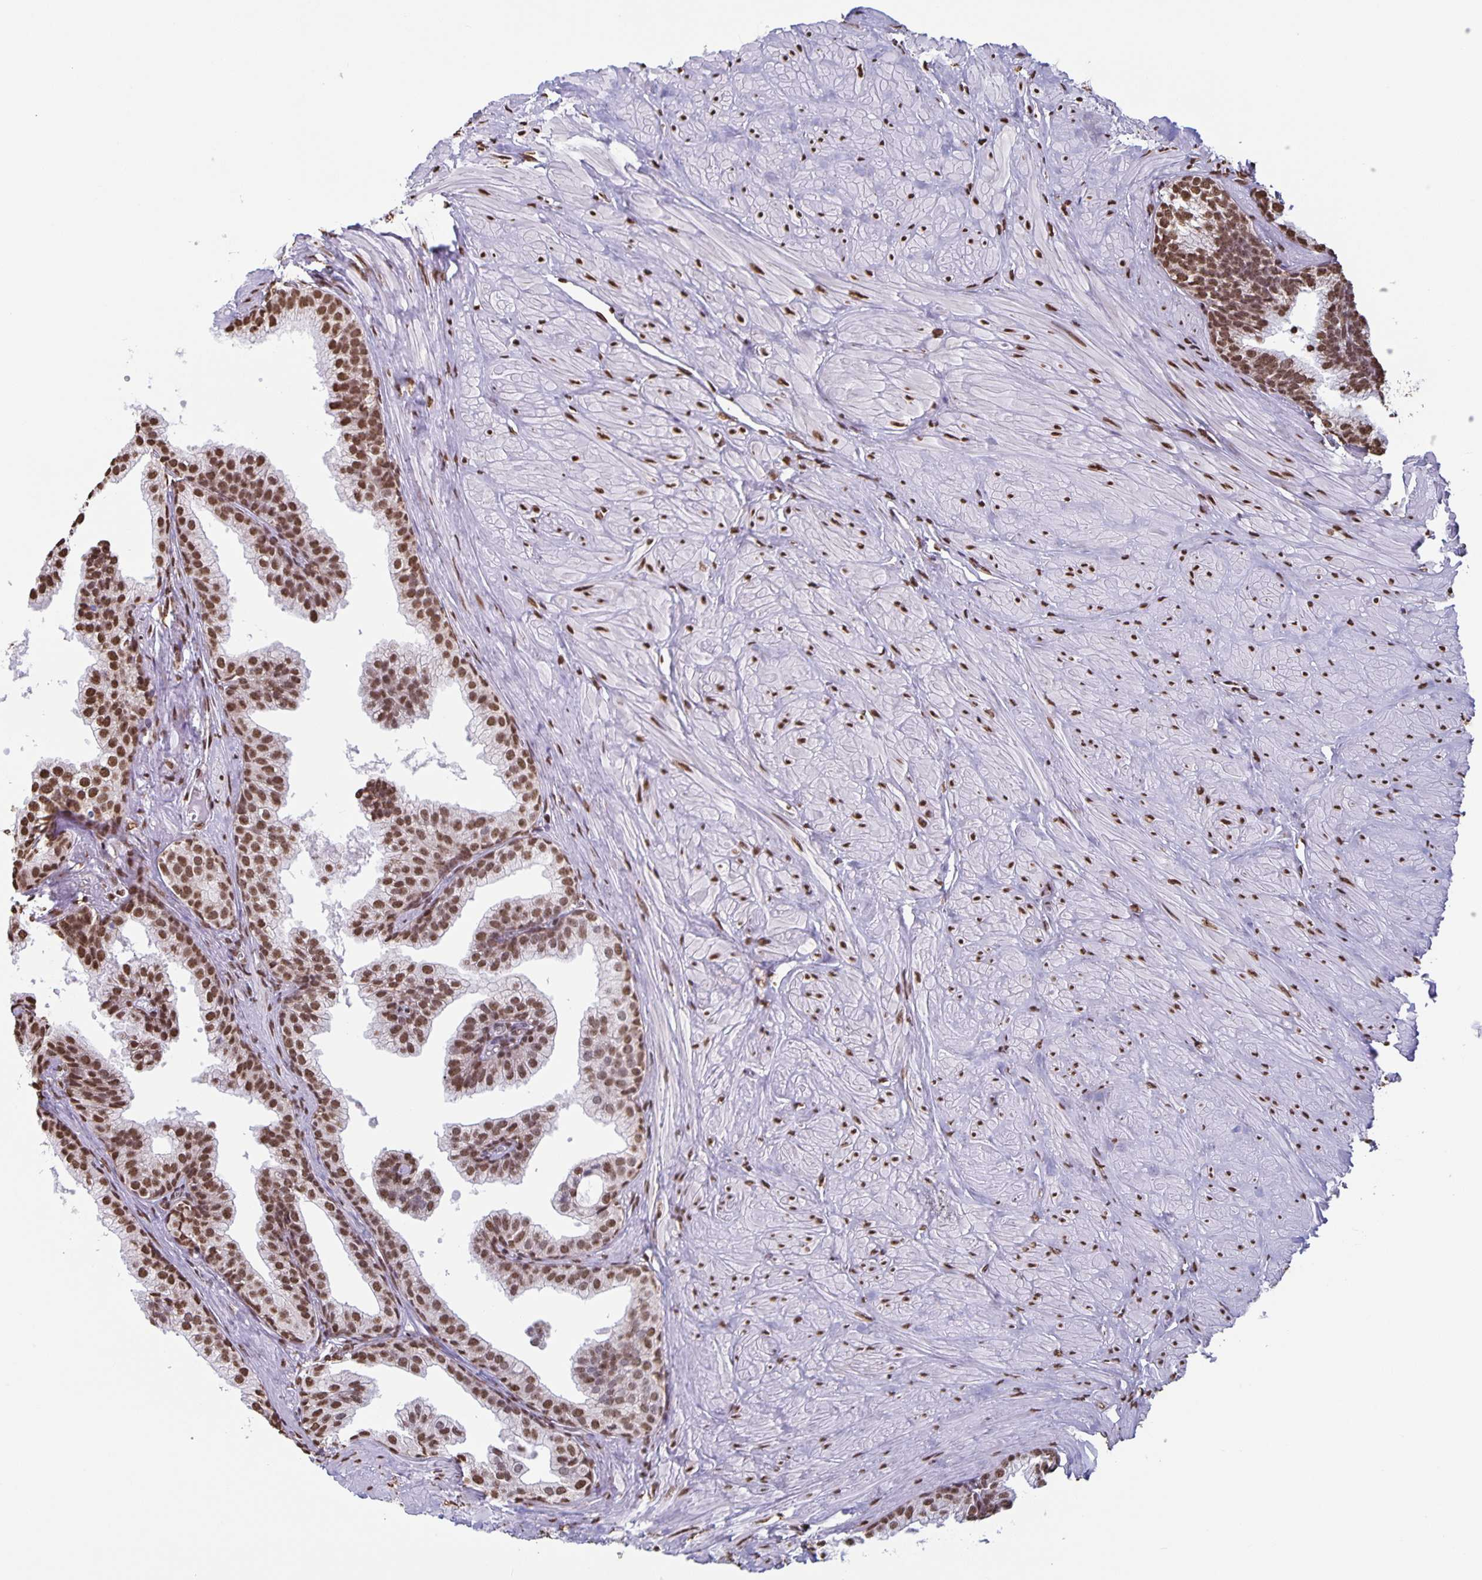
{"staining": {"intensity": "strong", "quantity": ">75%", "location": "nuclear"}, "tissue": "prostate", "cell_type": "Glandular cells", "image_type": "normal", "snomed": [{"axis": "morphology", "description": "Normal tissue, NOS"}, {"axis": "topography", "description": "Prostate"}, {"axis": "topography", "description": "Peripheral nerve tissue"}], "caption": "A brown stain shows strong nuclear expression of a protein in glandular cells of normal human prostate. The staining was performed using DAB (3,3'-diaminobenzidine) to visualize the protein expression in brown, while the nuclei were stained in blue with hematoxylin (Magnification: 20x).", "gene": "DUT", "patient": {"sex": "male", "age": 55}}